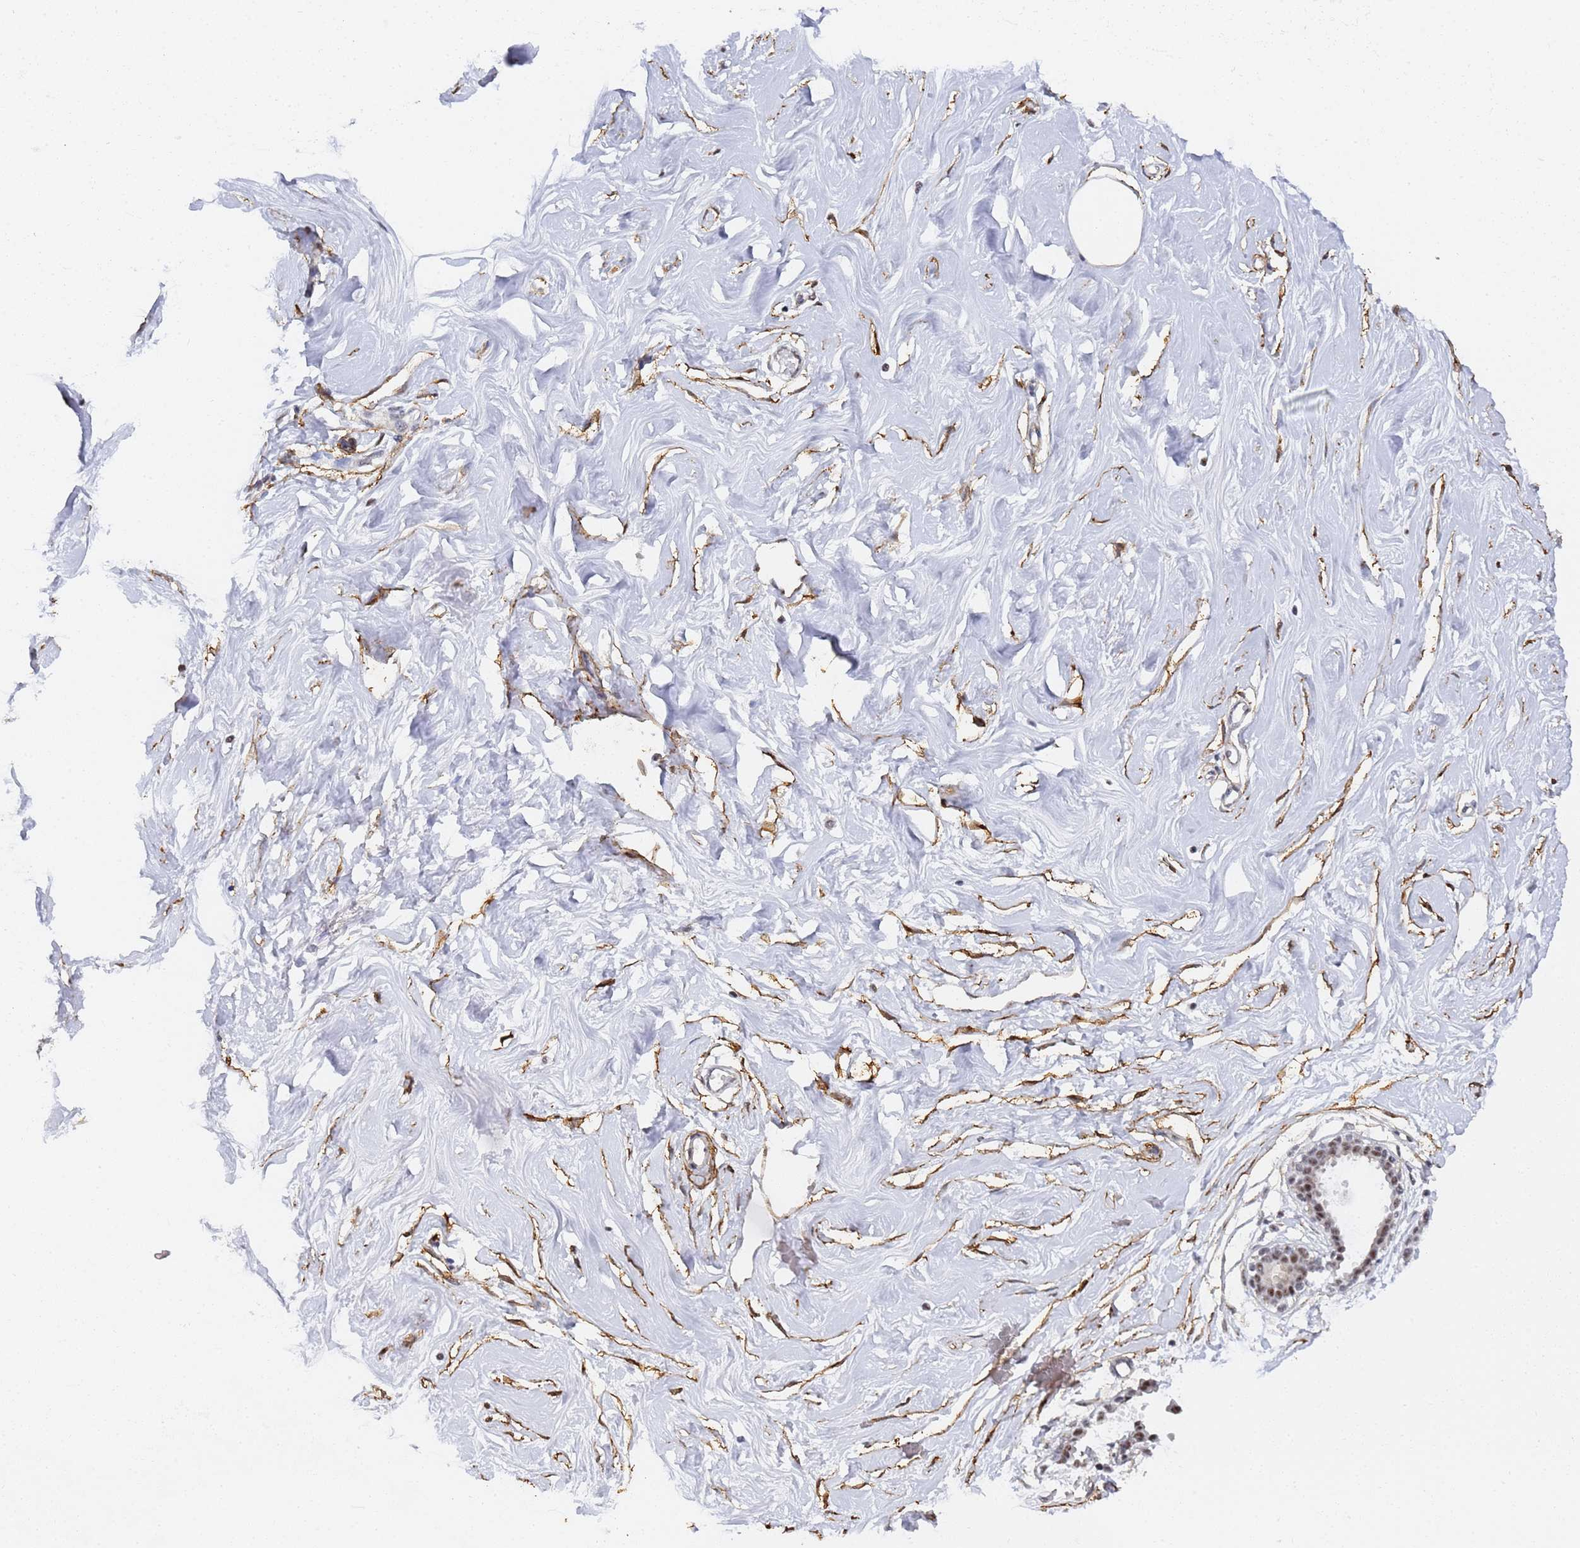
{"staining": {"intensity": "weak", "quantity": "25%-75%", "location": "cytoplasmic/membranous"}, "tissue": "breast", "cell_type": "Adipocytes", "image_type": "normal", "snomed": [{"axis": "morphology", "description": "Normal tissue, NOS"}, {"axis": "morphology", "description": "Adenoma, NOS"}, {"axis": "topography", "description": "Breast"}], "caption": "Immunohistochemistry of benign human breast reveals low levels of weak cytoplasmic/membranous expression in about 25%-75% of adipocytes.", "gene": "PRRT4", "patient": {"sex": "female", "age": 23}}